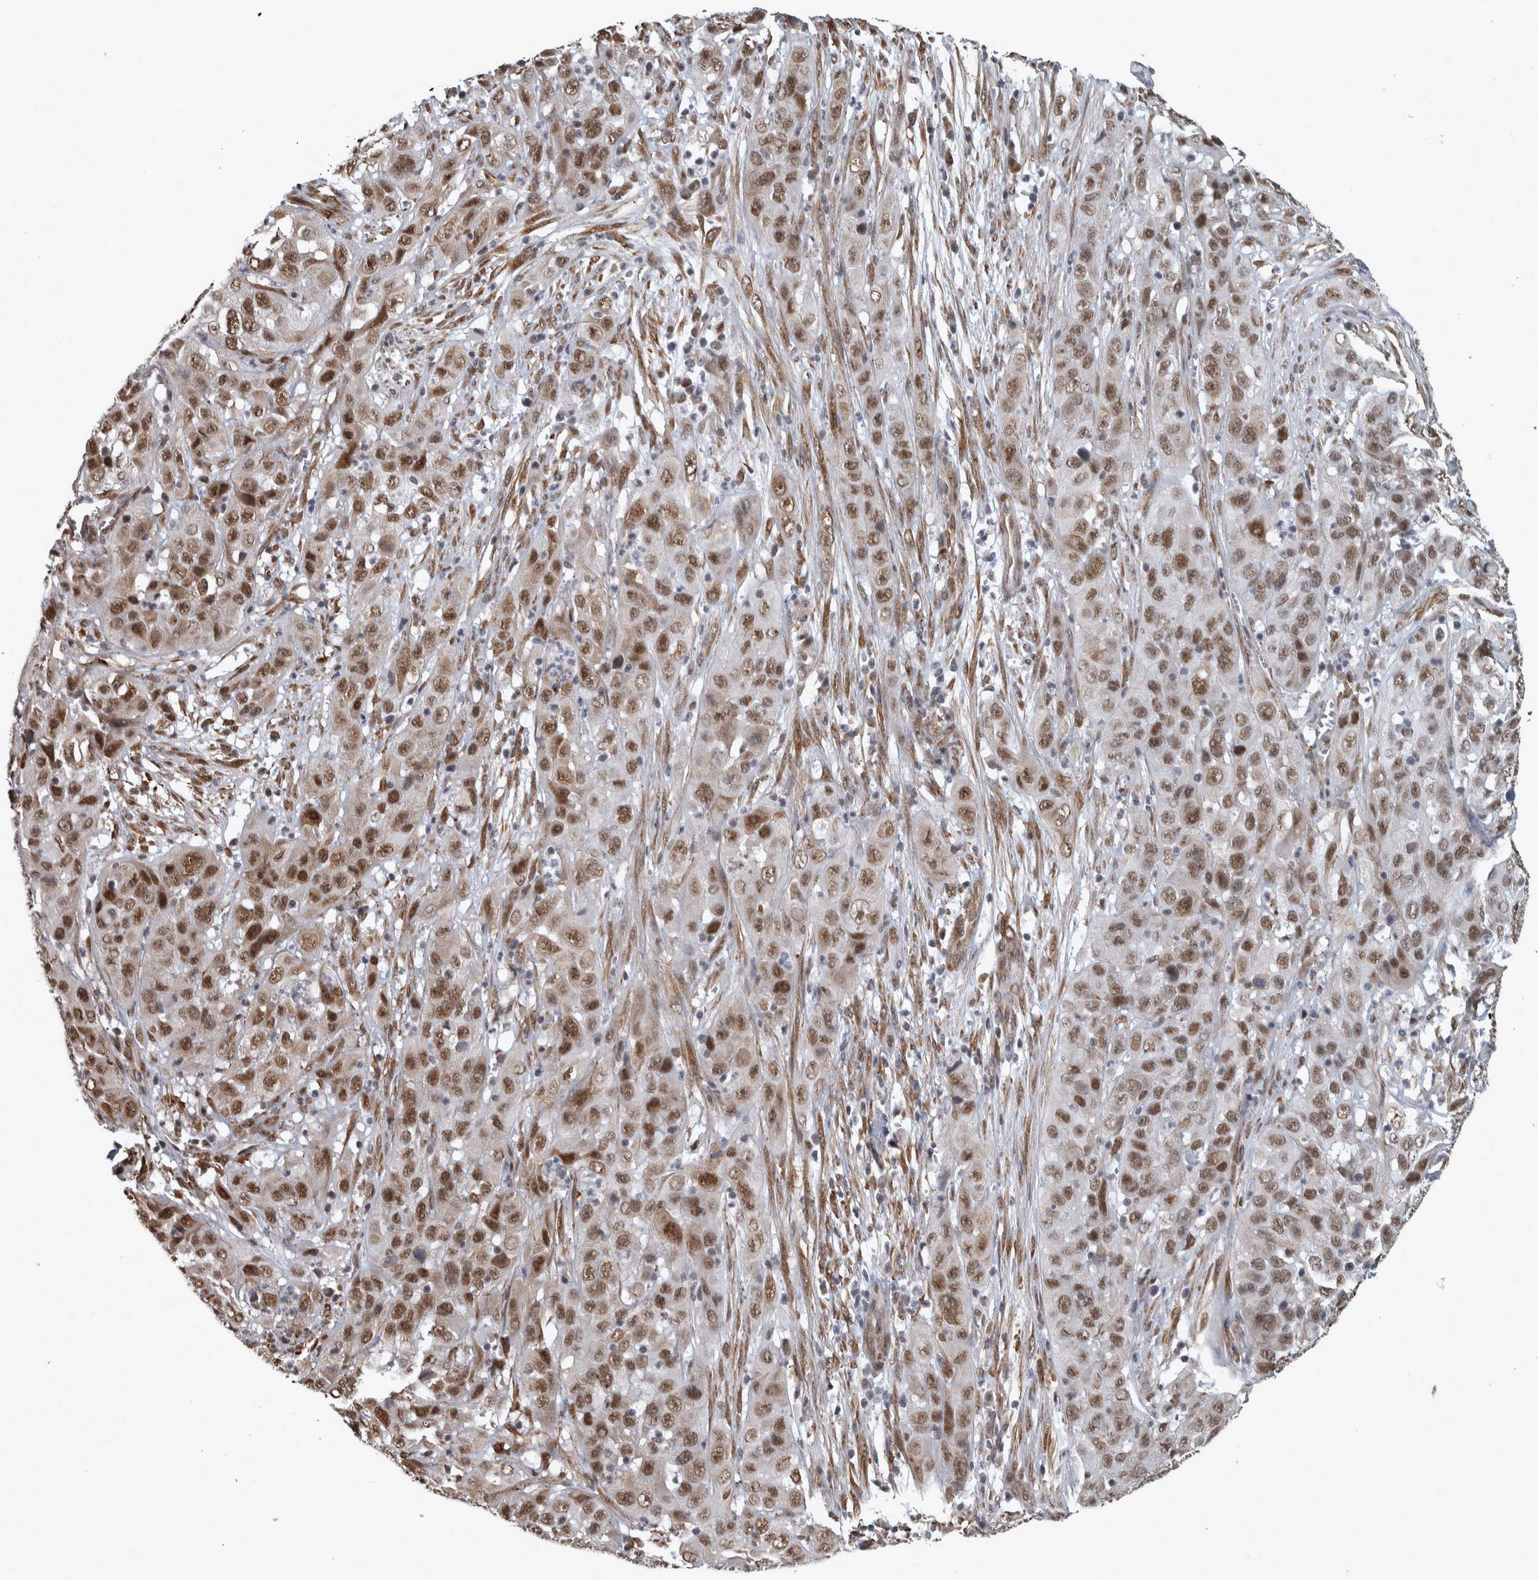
{"staining": {"intensity": "strong", "quantity": ">75%", "location": "nuclear"}, "tissue": "cervical cancer", "cell_type": "Tumor cells", "image_type": "cancer", "snomed": [{"axis": "morphology", "description": "Squamous cell carcinoma, NOS"}, {"axis": "topography", "description": "Cervix"}], "caption": "Strong nuclear protein positivity is identified in approximately >75% of tumor cells in cervical cancer (squamous cell carcinoma). The protein is shown in brown color, while the nuclei are stained blue.", "gene": "DDX42", "patient": {"sex": "female", "age": 32}}